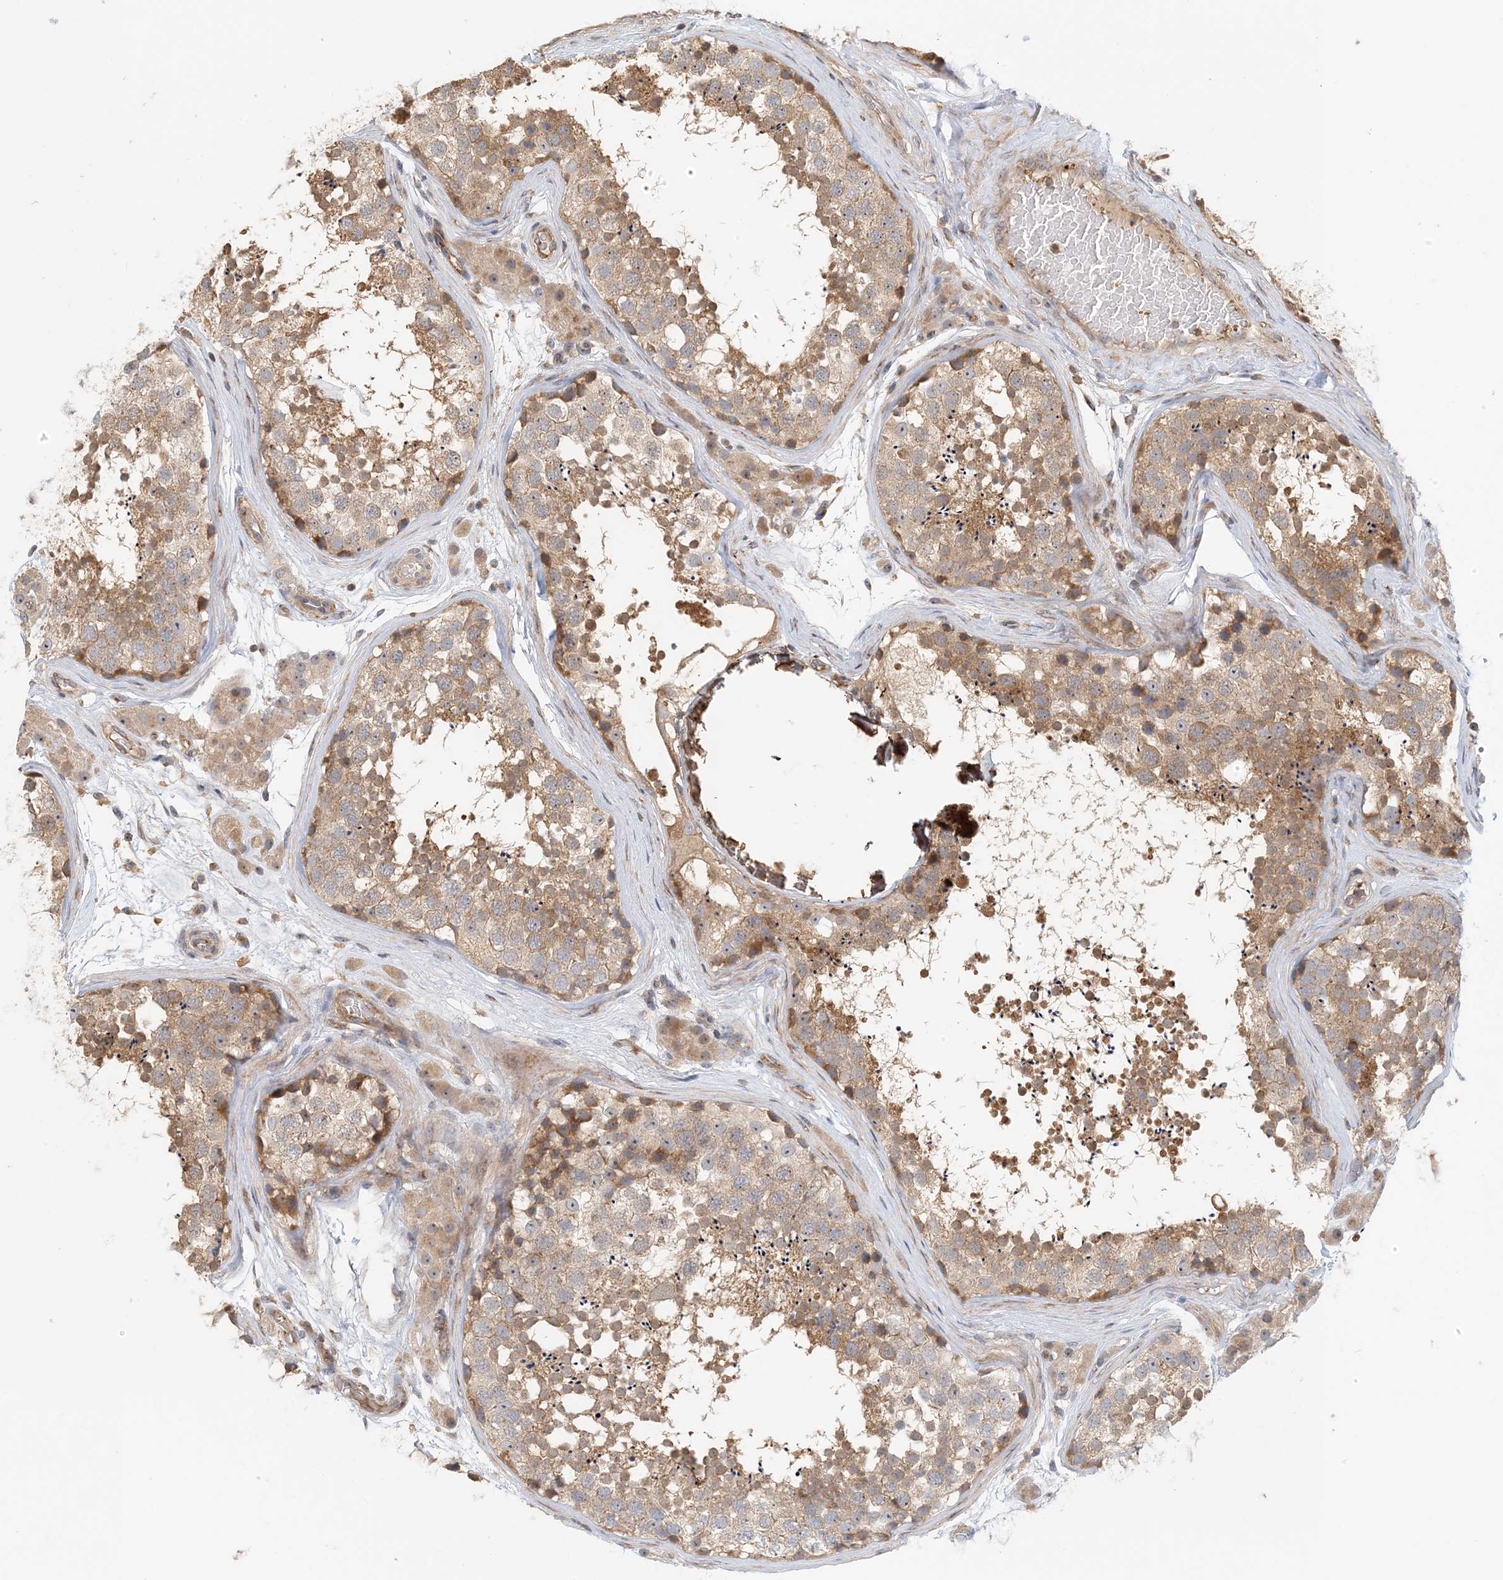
{"staining": {"intensity": "moderate", "quantity": ">75%", "location": "cytoplasmic/membranous"}, "tissue": "testis", "cell_type": "Cells in seminiferous ducts", "image_type": "normal", "snomed": [{"axis": "morphology", "description": "Normal tissue, NOS"}, {"axis": "topography", "description": "Testis"}], "caption": "Brown immunohistochemical staining in normal testis exhibits moderate cytoplasmic/membranous expression in about >75% of cells in seminiferous ducts.", "gene": "COLEC11", "patient": {"sex": "male", "age": 56}}